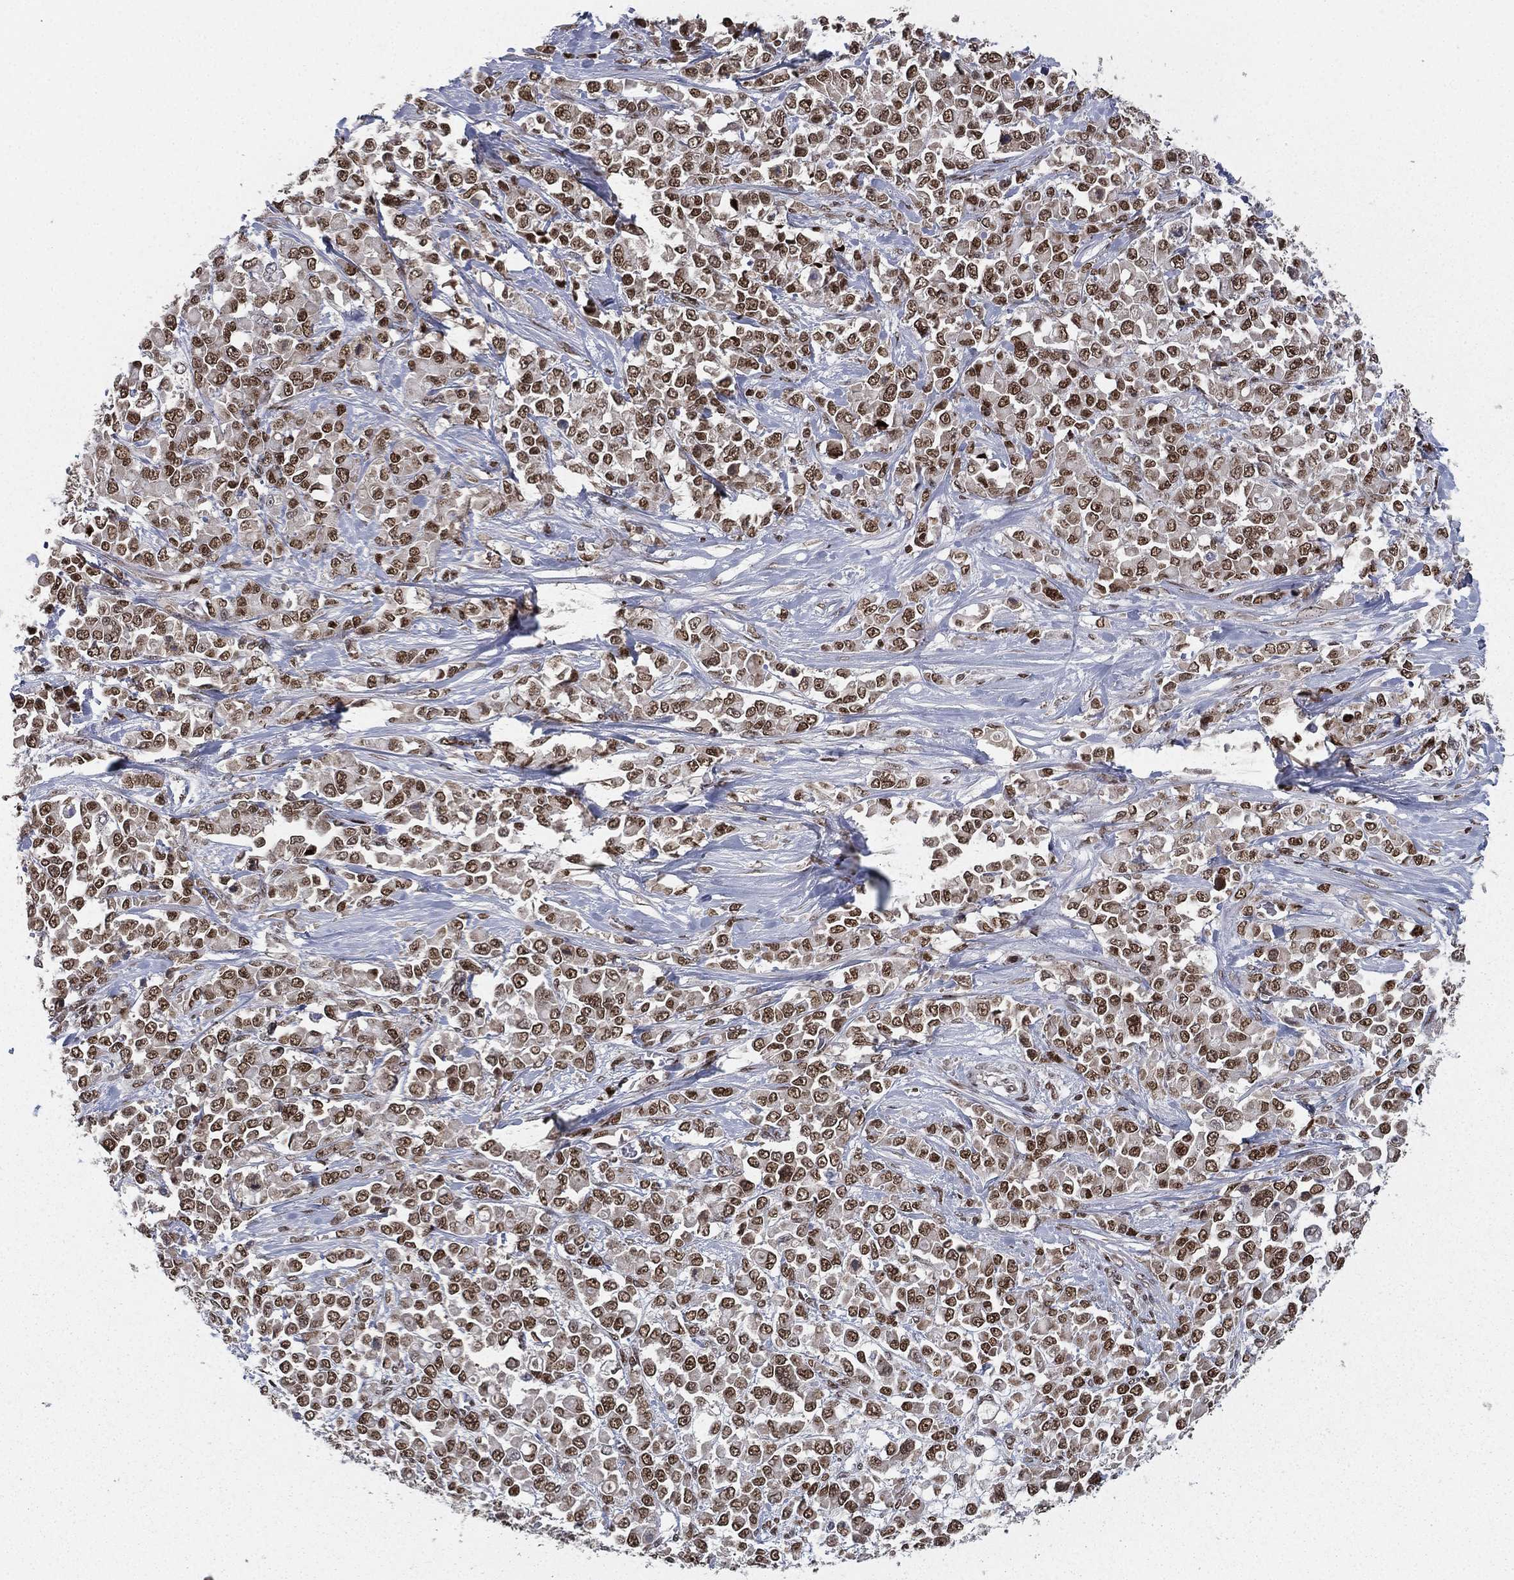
{"staining": {"intensity": "strong", "quantity": ">75%", "location": "nuclear"}, "tissue": "stomach cancer", "cell_type": "Tumor cells", "image_type": "cancer", "snomed": [{"axis": "morphology", "description": "Adenocarcinoma, NOS"}, {"axis": "topography", "description": "Stomach"}], "caption": "Tumor cells reveal strong nuclear staining in approximately >75% of cells in stomach cancer. (IHC, brightfield microscopy, high magnification).", "gene": "RTF1", "patient": {"sex": "female", "age": 76}}